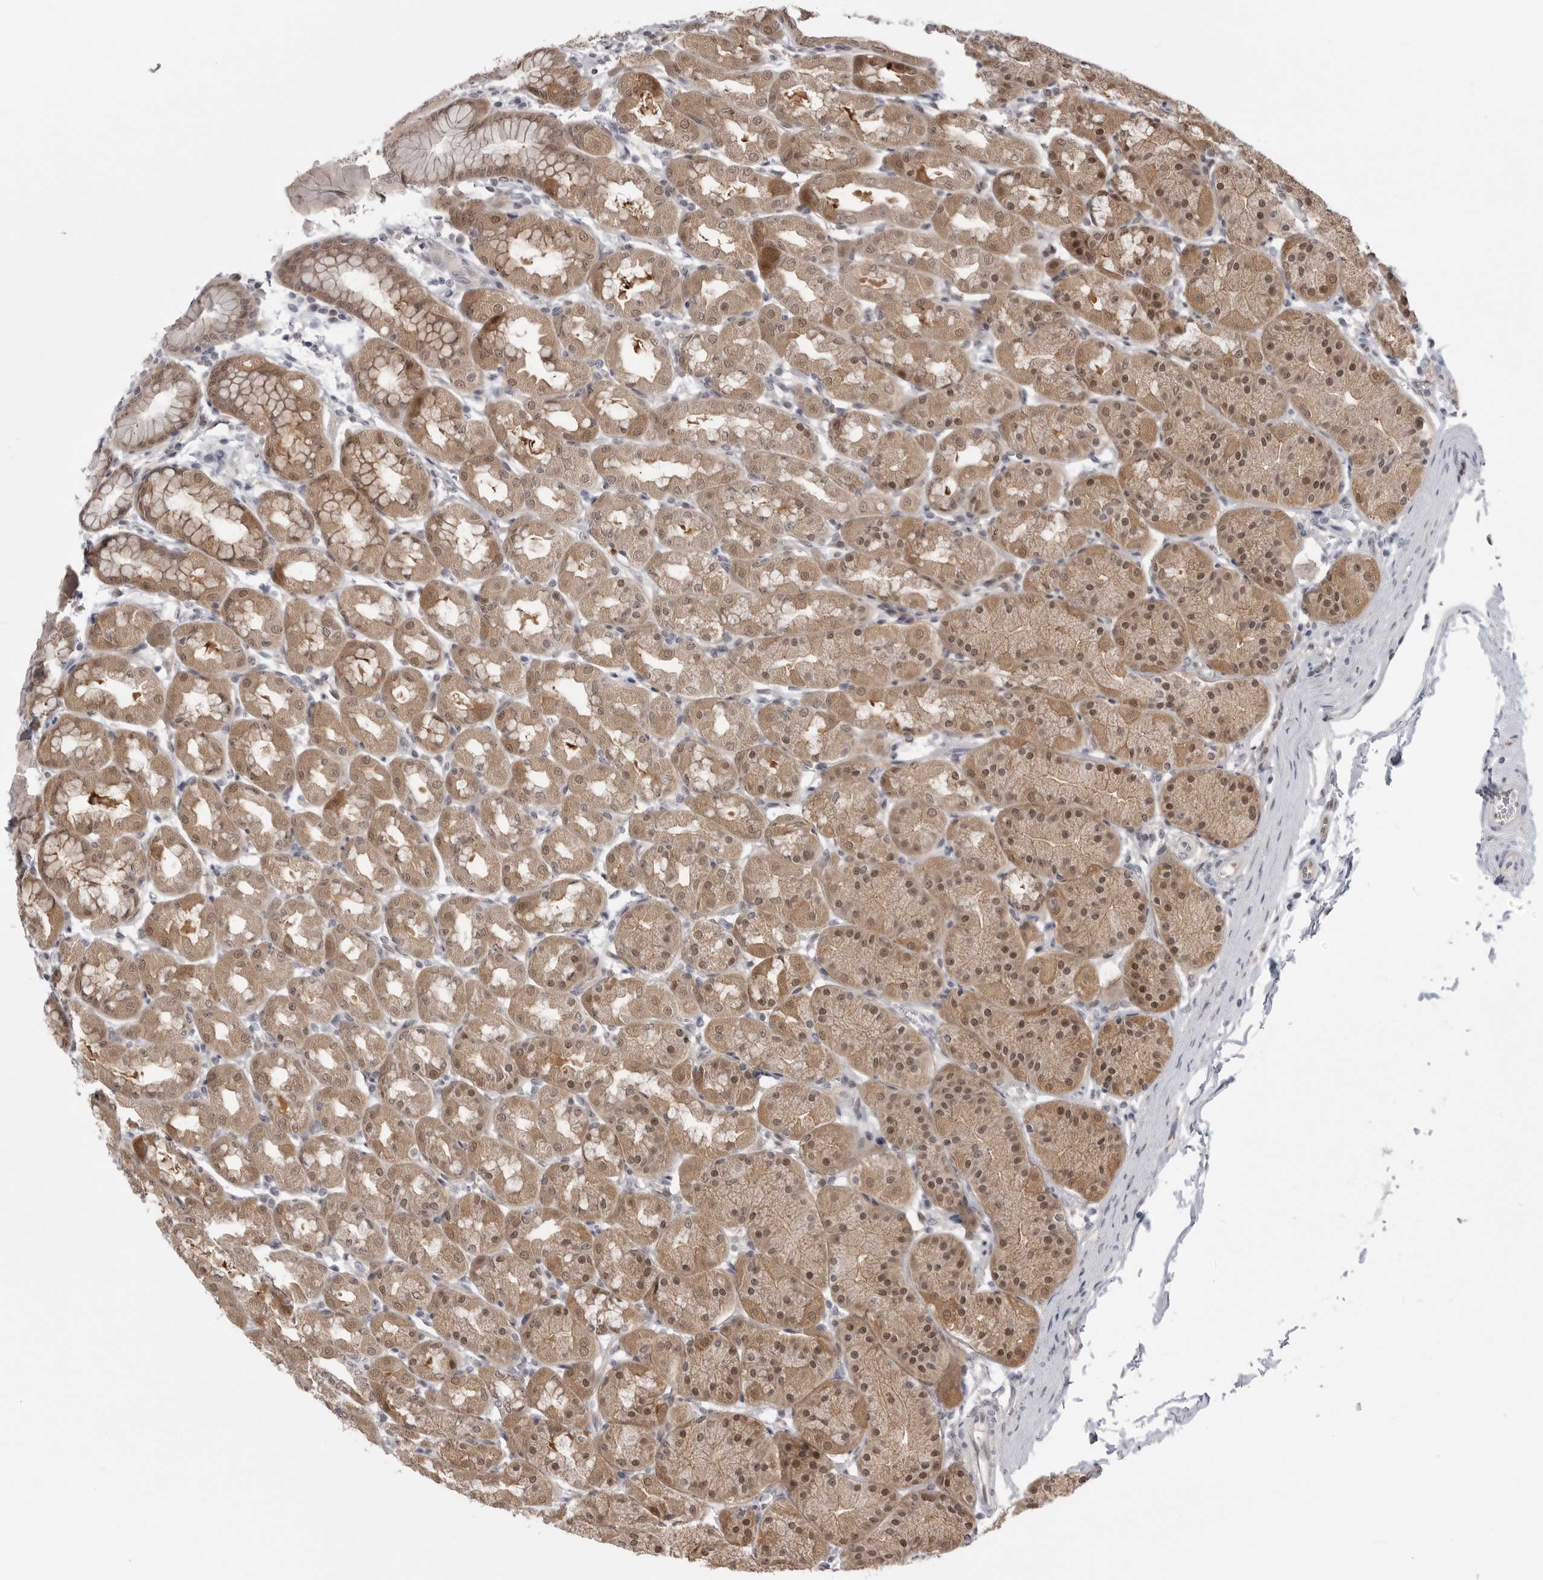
{"staining": {"intensity": "moderate", "quantity": ">75%", "location": "cytoplasmic/membranous,nuclear"}, "tissue": "stomach", "cell_type": "Glandular cells", "image_type": "normal", "snomed": [{"axis": "morphology", "description": "Normal tissue, NOS"}, {"axis": "topography", "description": "Stomach"}], "caption": "IHC of benign stomach shows medium levels of moderate cytoplasmic/membranous,nuclear positivity in about >75% of glandular cells.", "gene": "PNPO", "patient": {"sex": "male", "age": 42}}